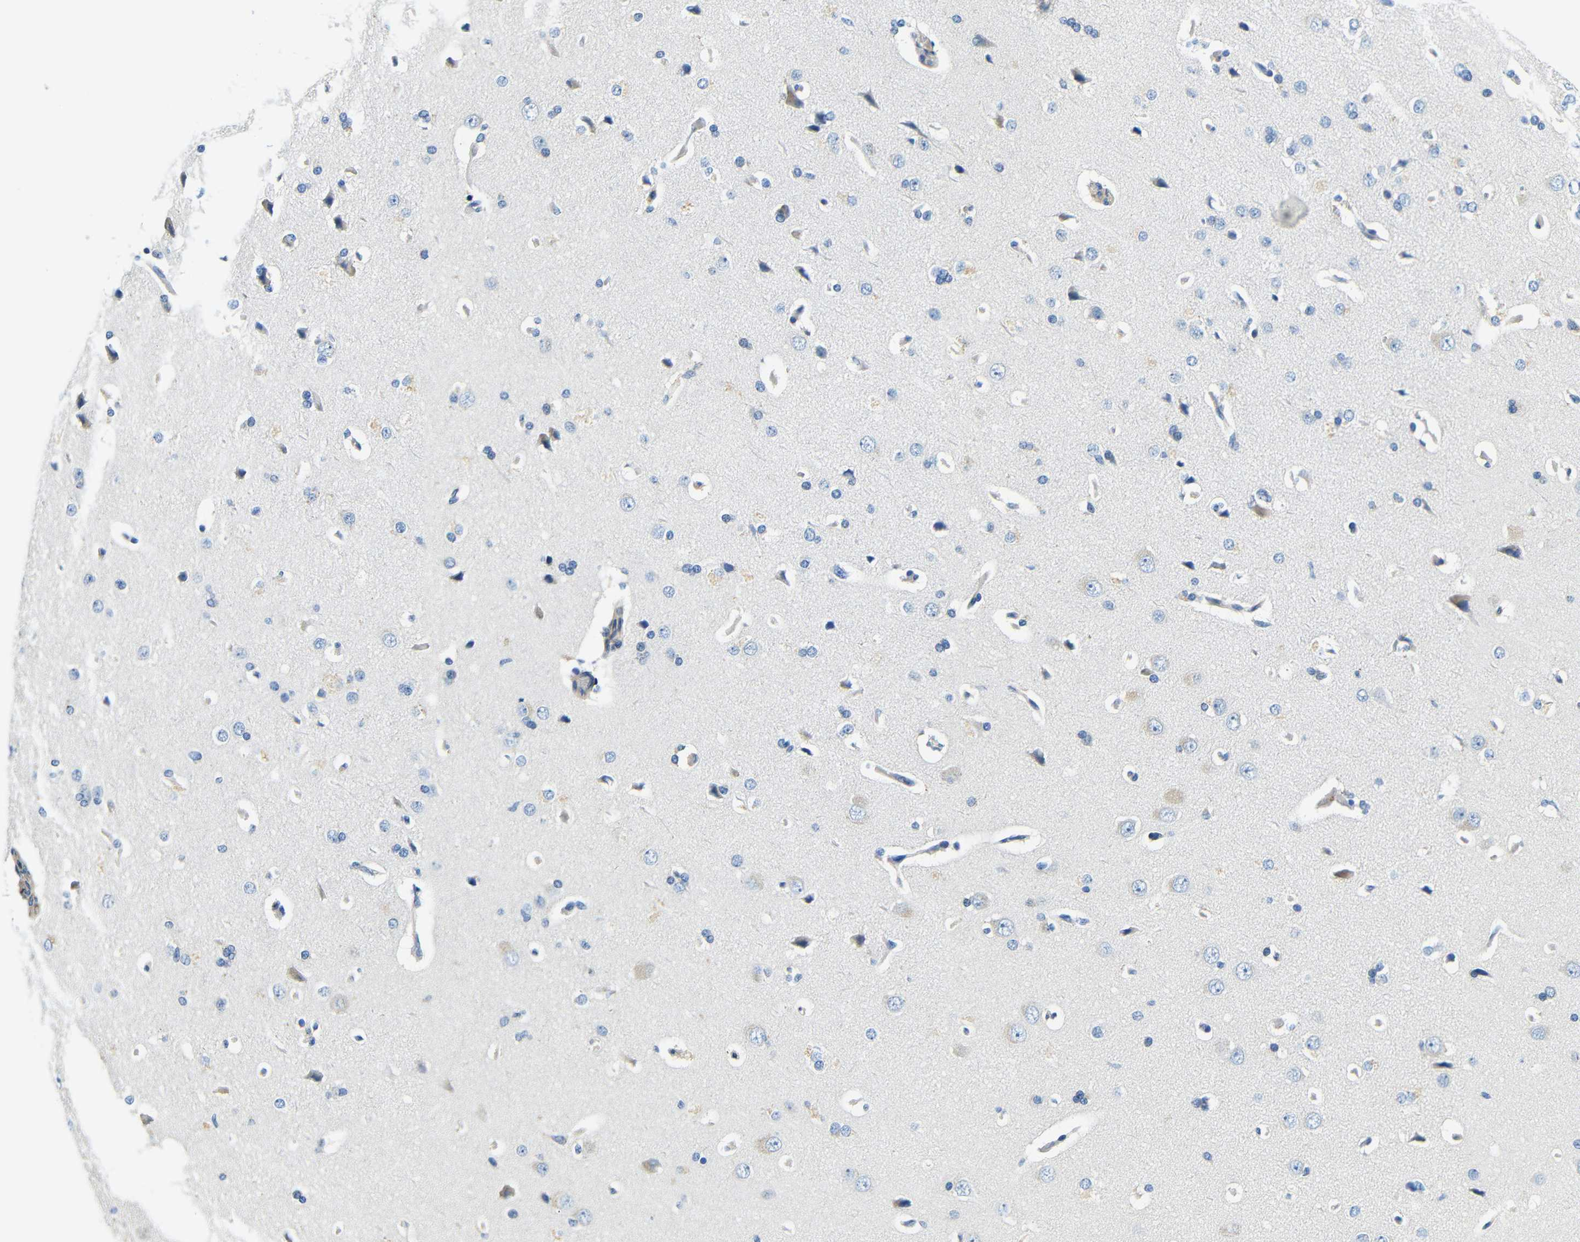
{"staining": {"intensity": "negative", "quantity": "none", "location": "none"}, "tissue": "cerebral cortex", "cell_type": "Endothelial cells", "image_type": "normal", "snomed": [{"axis": "morphology", "description": "Normal tissue, NOS"}, {"axis": "topography", "description": "Cerebral cortex"}], "caption": "Immunohistochemistry (IHC) image of normal cerebral cortex stained for a protein (brown), which shows no positivity in endothelial cells.", "gene": "FMO5", "patient": {"sex": "male", "age": 62}}